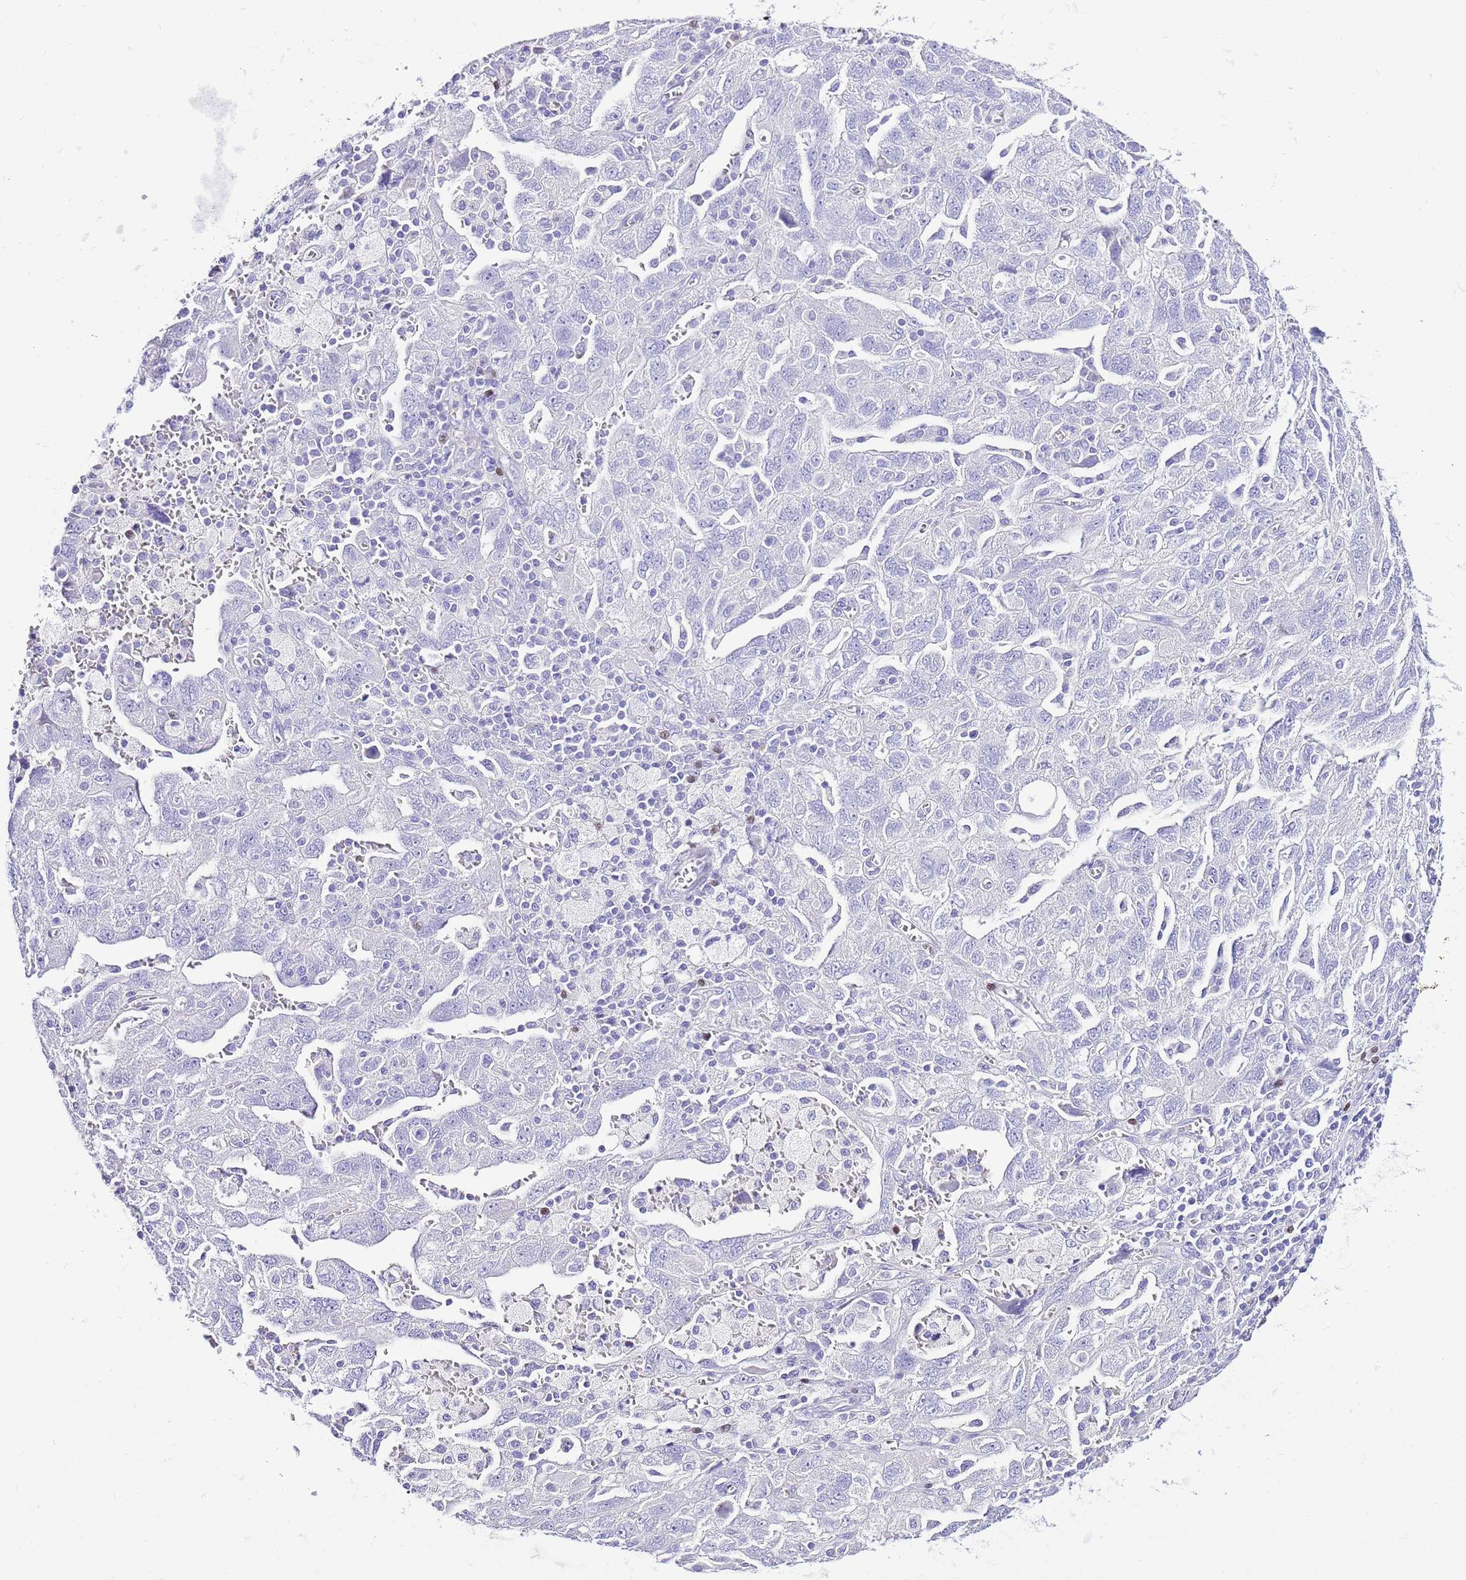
{"staining": {"intensity": "negative", "quantity": "none", "location": "none"}, "tissue": "ovarian cancer", "cell_type": "Tumor cells", "image_type": "cancer", "snomed": [{"axis": "morphology", "description": "Carcinoma, NOS"}, {"axis": "morphology", "description": "Cystadenocarcinoma, serous, NOS"}, {"axis": "topography", "description": "Ovary"}], "caption": "Tumor cells show no significant protein expression in ovarian serous cystadenocarcinoma. (Immunohistochemistry (ihc), brightfield microscopy, high magnification).", "gene": "BHLHA15", "patient": {"sex": "female", "age": 69}}